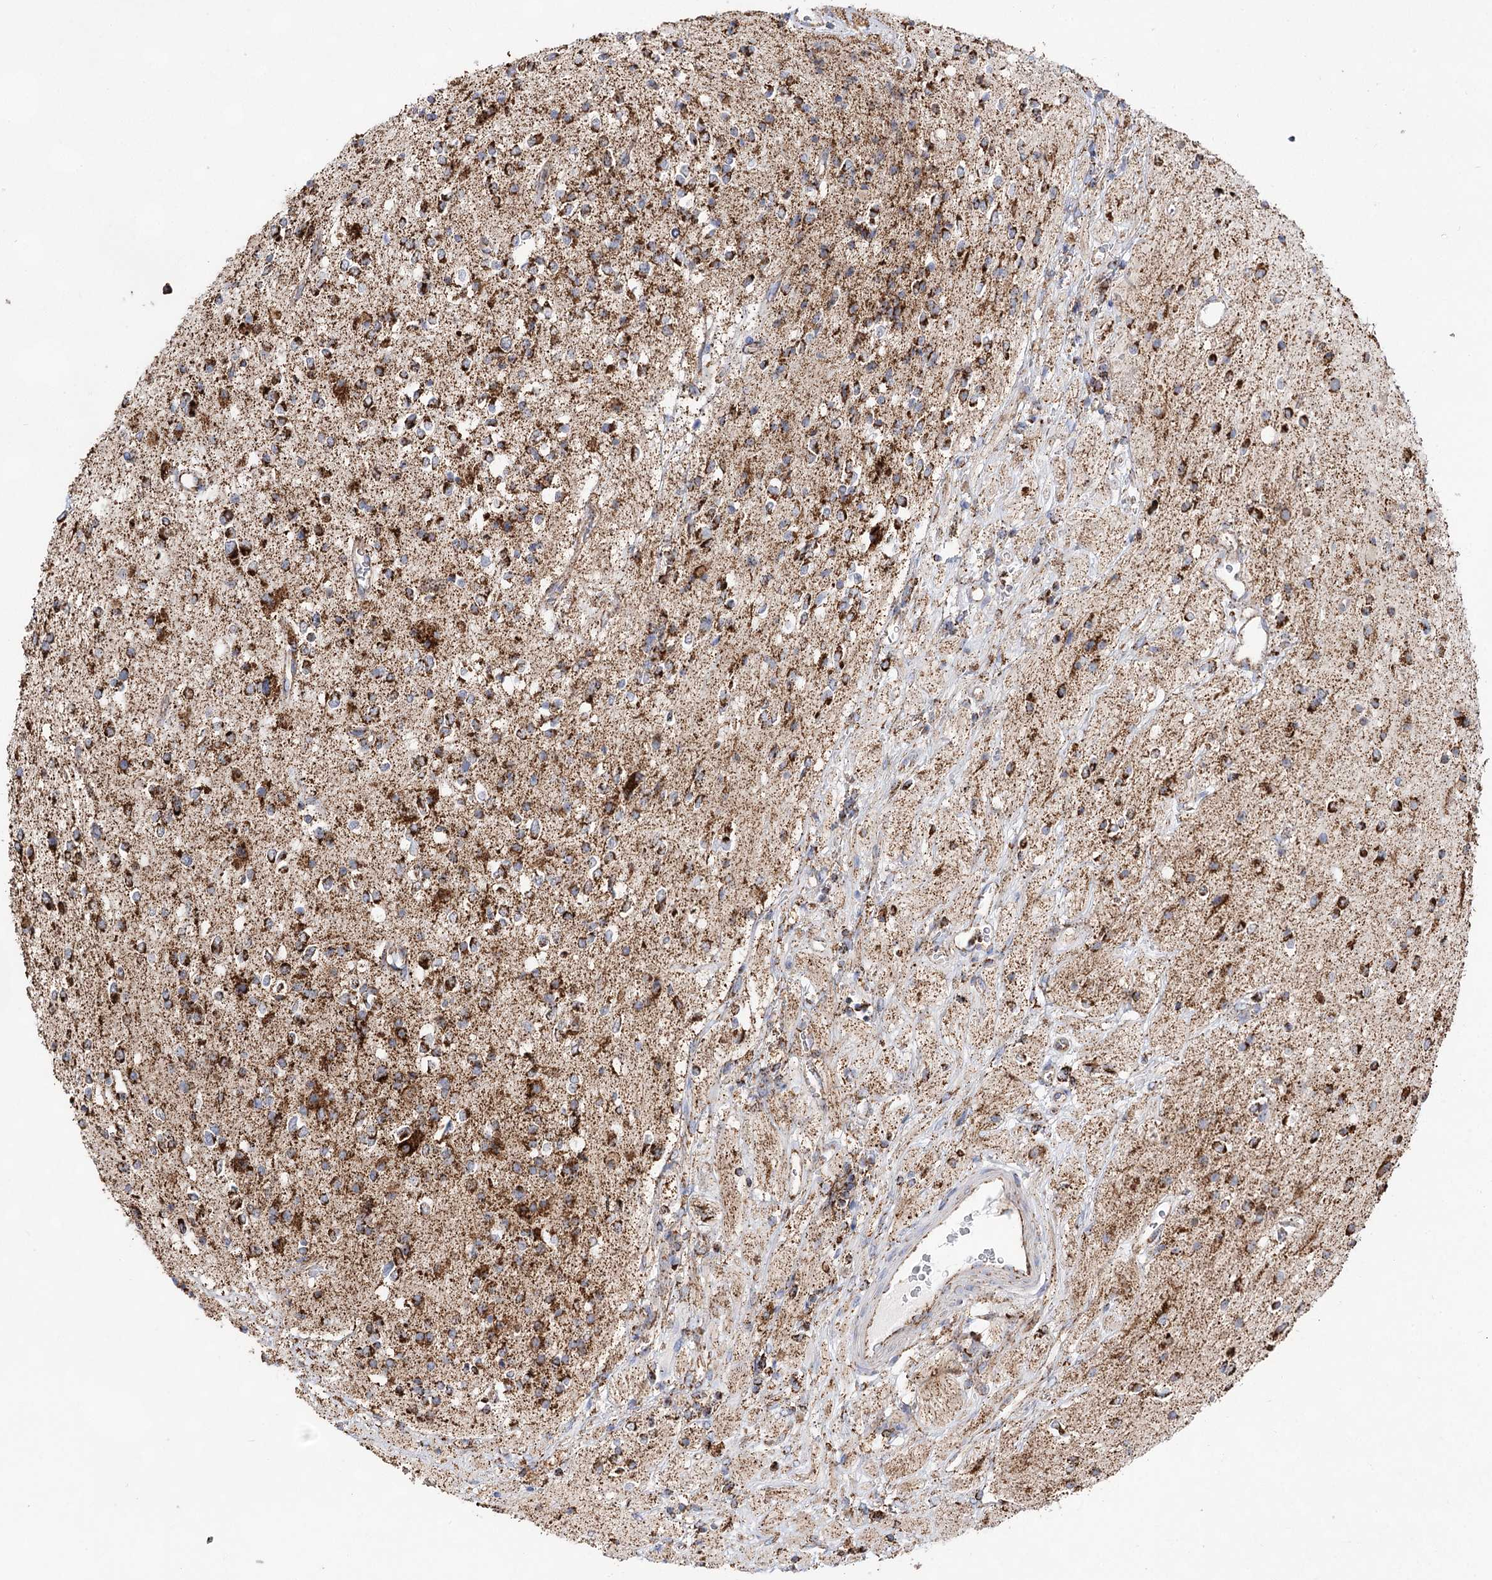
{"staining": {"intensity": "strong", "quantity": ">75%", "location": "cytoplasmic/membranous"}, "tissue": "glioma", "cell_type": "Tumor cells", "image_type": "cancer", "snomed": [{"axis": "morphology", "description": "Glioma, malignant, High grade"}, {"axis": "topography", "description": "Brain"}], "caption": "Protein expression analysis of glioma reveals strong cytoplasmic/membranous staining in about >75% of tumor cells.", "gene": "NADK2", "patient": {"sex": "male", "age": 34}}